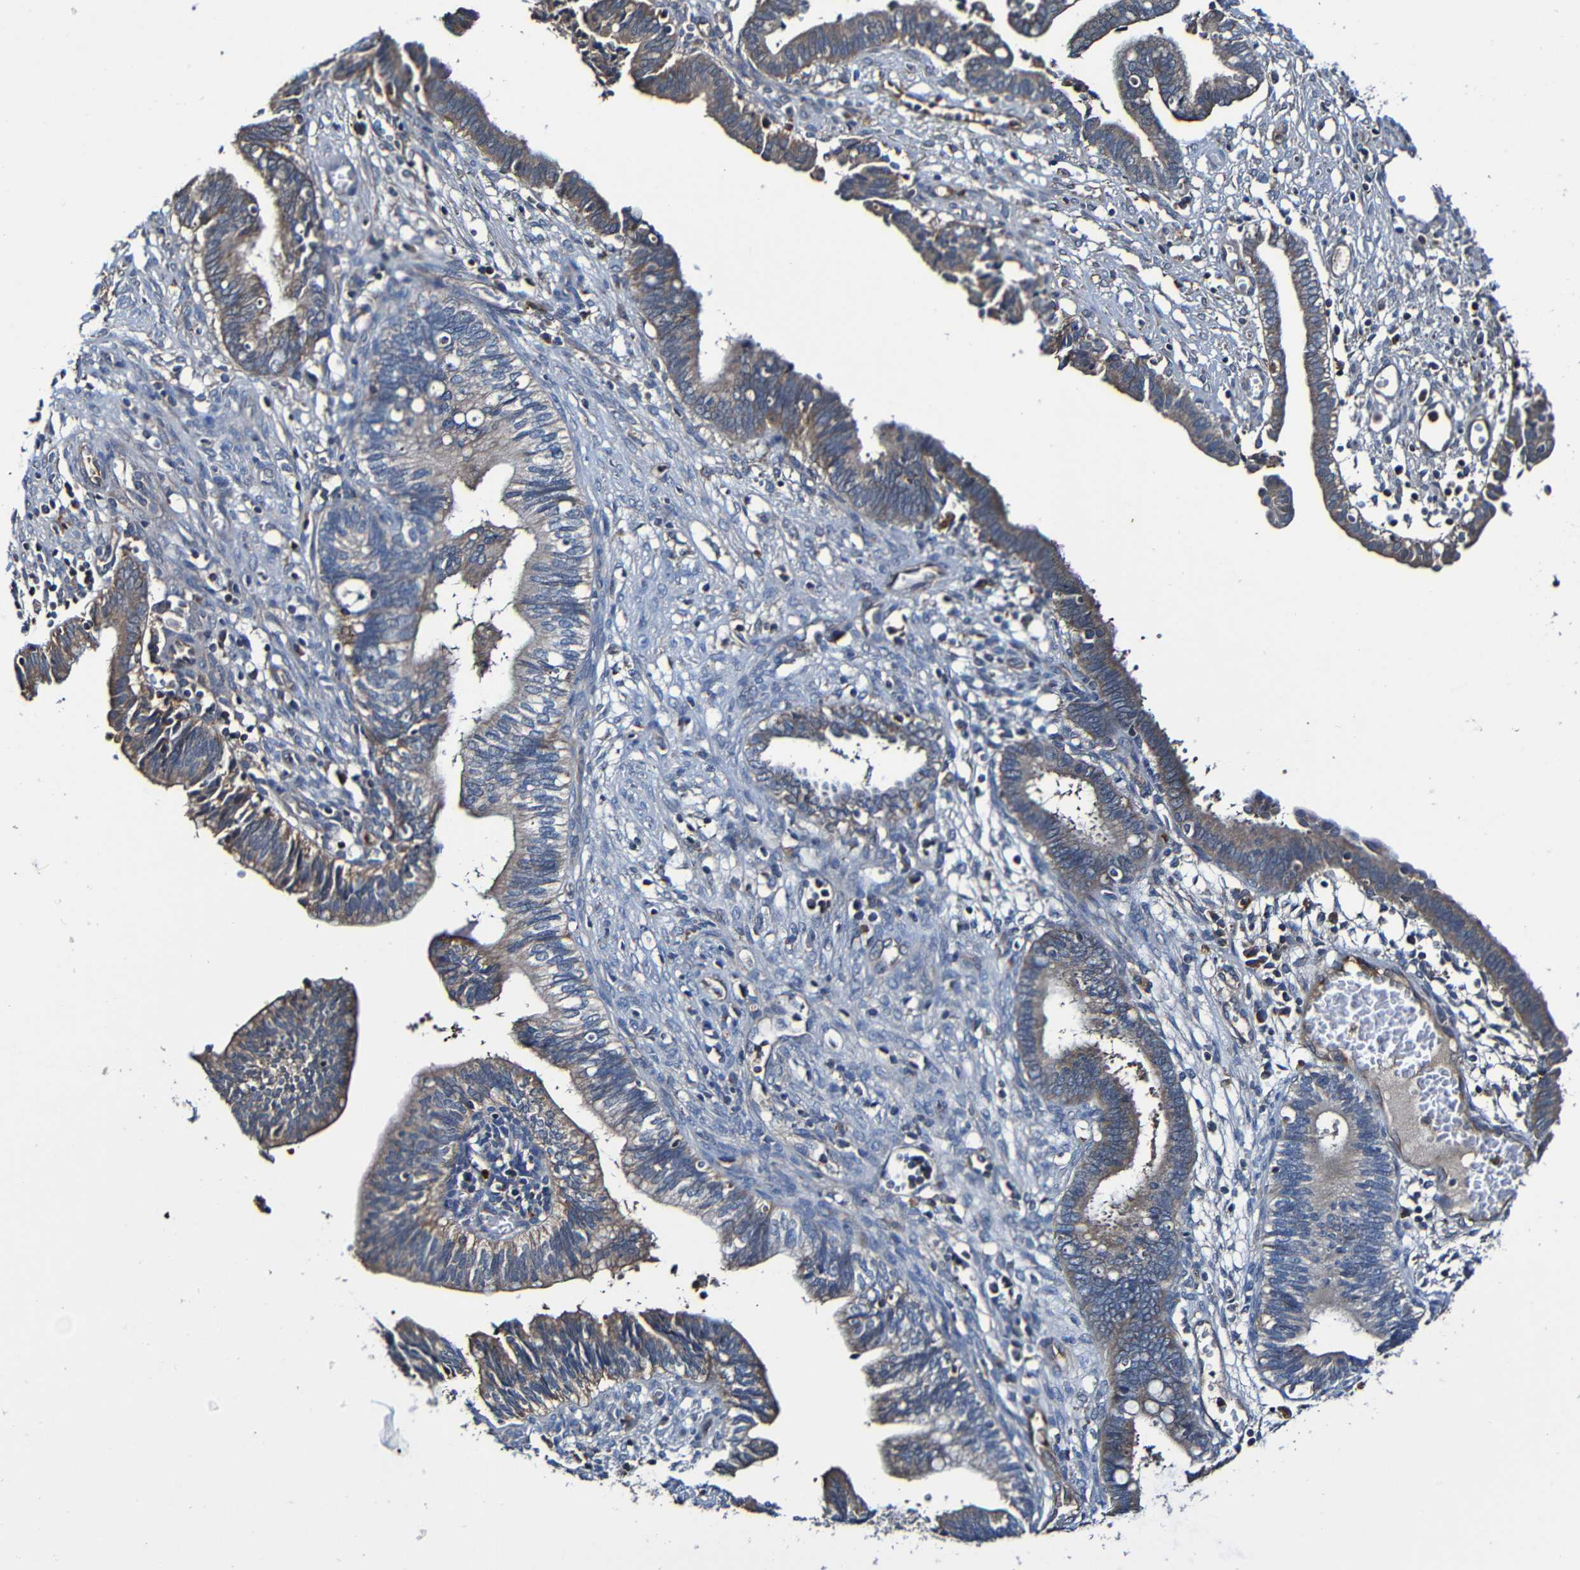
{"staining": {"intensity": "weak", "quantity": ">75%", "location": "cytoplasmic/membranous"}, "tissue": "cervical cancer", "cell_type": "Tumor cells", "image_type": "cancer", "snomed": [{"axis": "morphology", "description": "Adenocarcinoma, NOS"}, {"axis": "topography", "description": "Cervix"}], "caption": "Brown immunohistochemical staining in cervical cancer exhibits weak cytoplasmic/membranous expression in approximately >75% of tumor cells. Immunohistochemistry (ihc) stains the protein in brown and the nuclei are stained blue.", "gene": "ADAM15", "patient": {"sex": "female", "age": 44}}